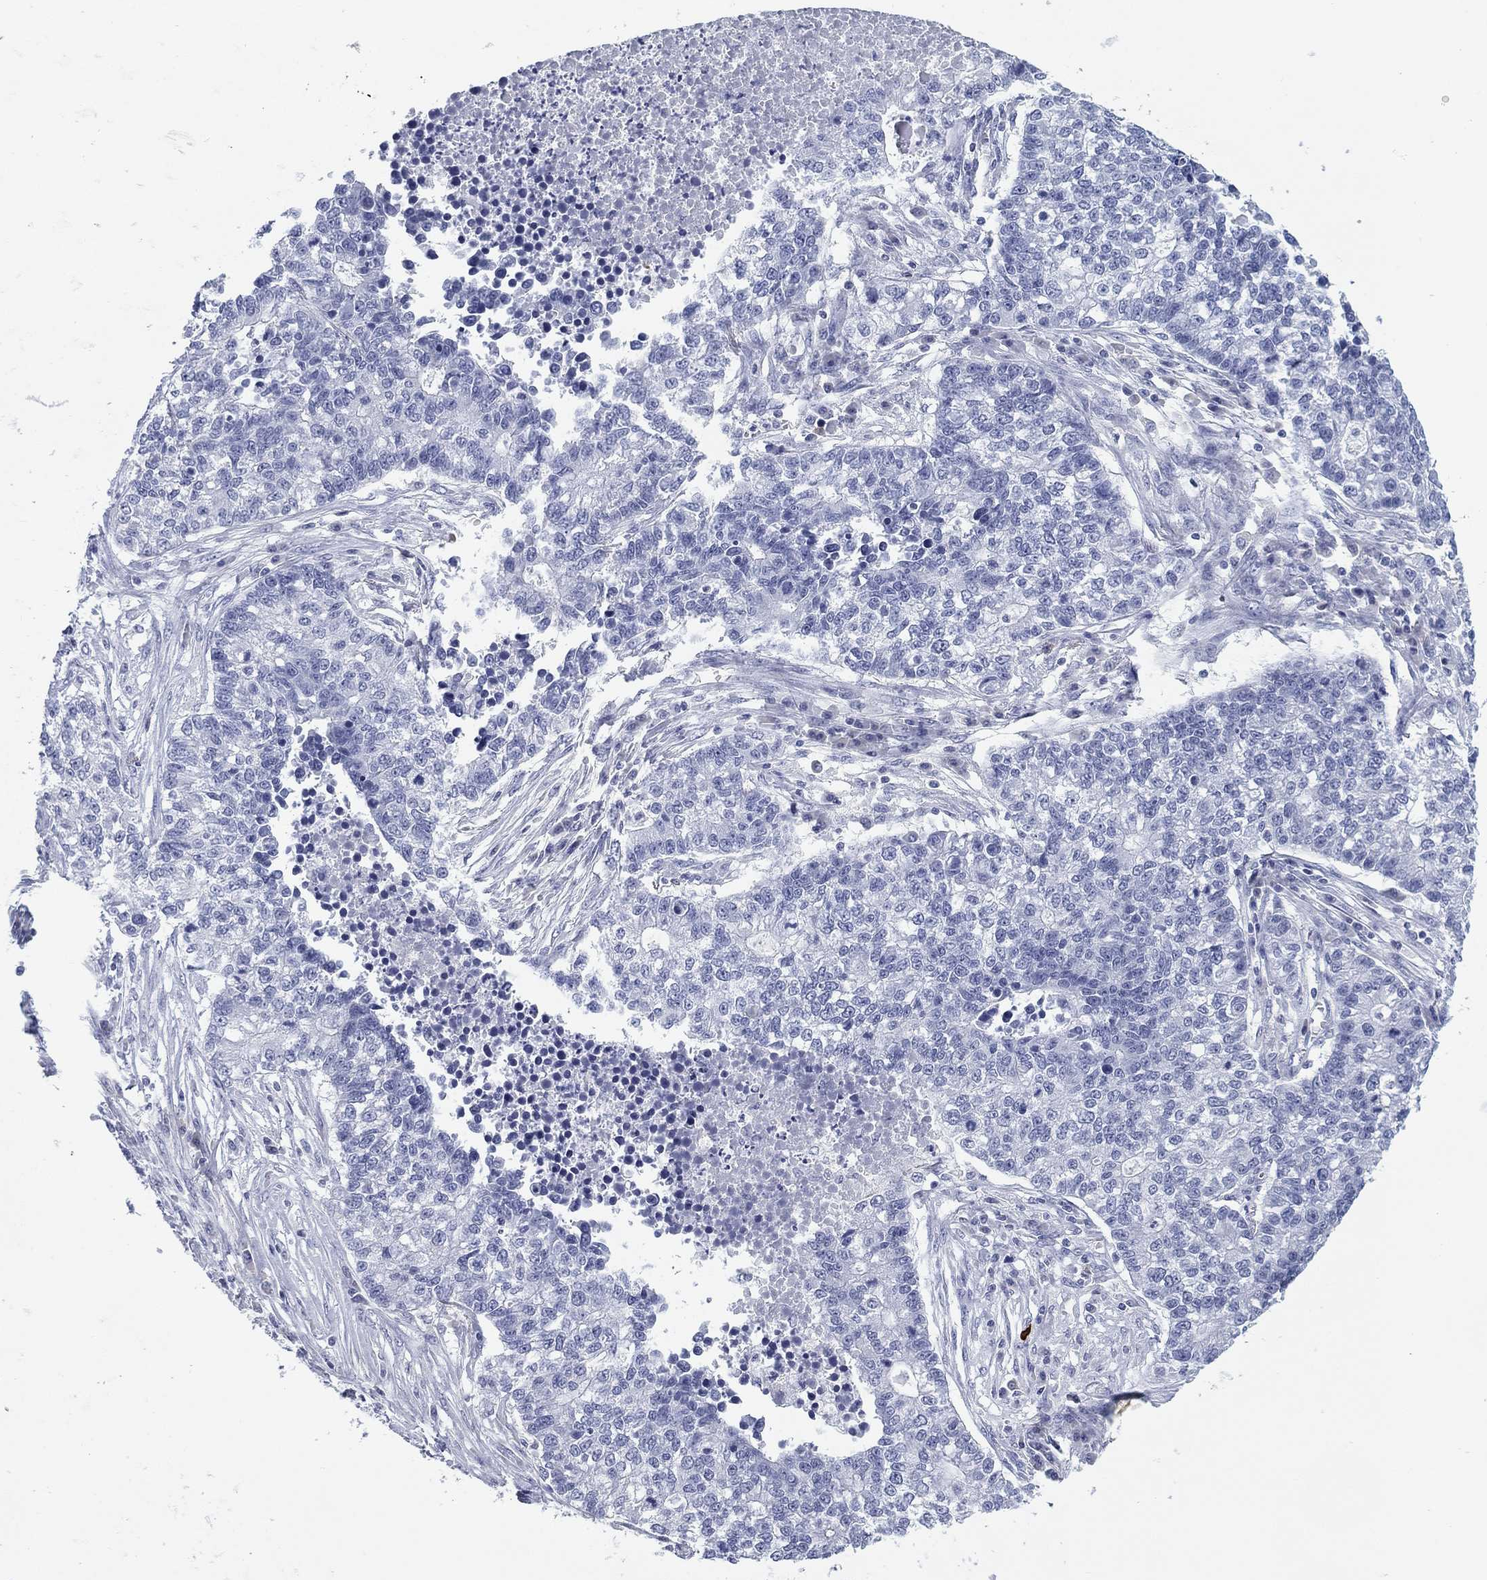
{"staining": {"intensity": "negative", "quantity": "none", "location": "none"}, "tissue": "lung cancer", "cell_type": "Tumor cells", "image_type": "cancer", "snomed": [{"axis": "morphology", "description": "Adenocarcinoma, NOS"}, {"axis": "topography", "description": "Lung"}], "caption": "Protein analysis of lung adenocarcinoma demonstrates no significant staining in tumor cells.", "gene": "CD79B", "patient": {"sex": "male", "age": 57}}